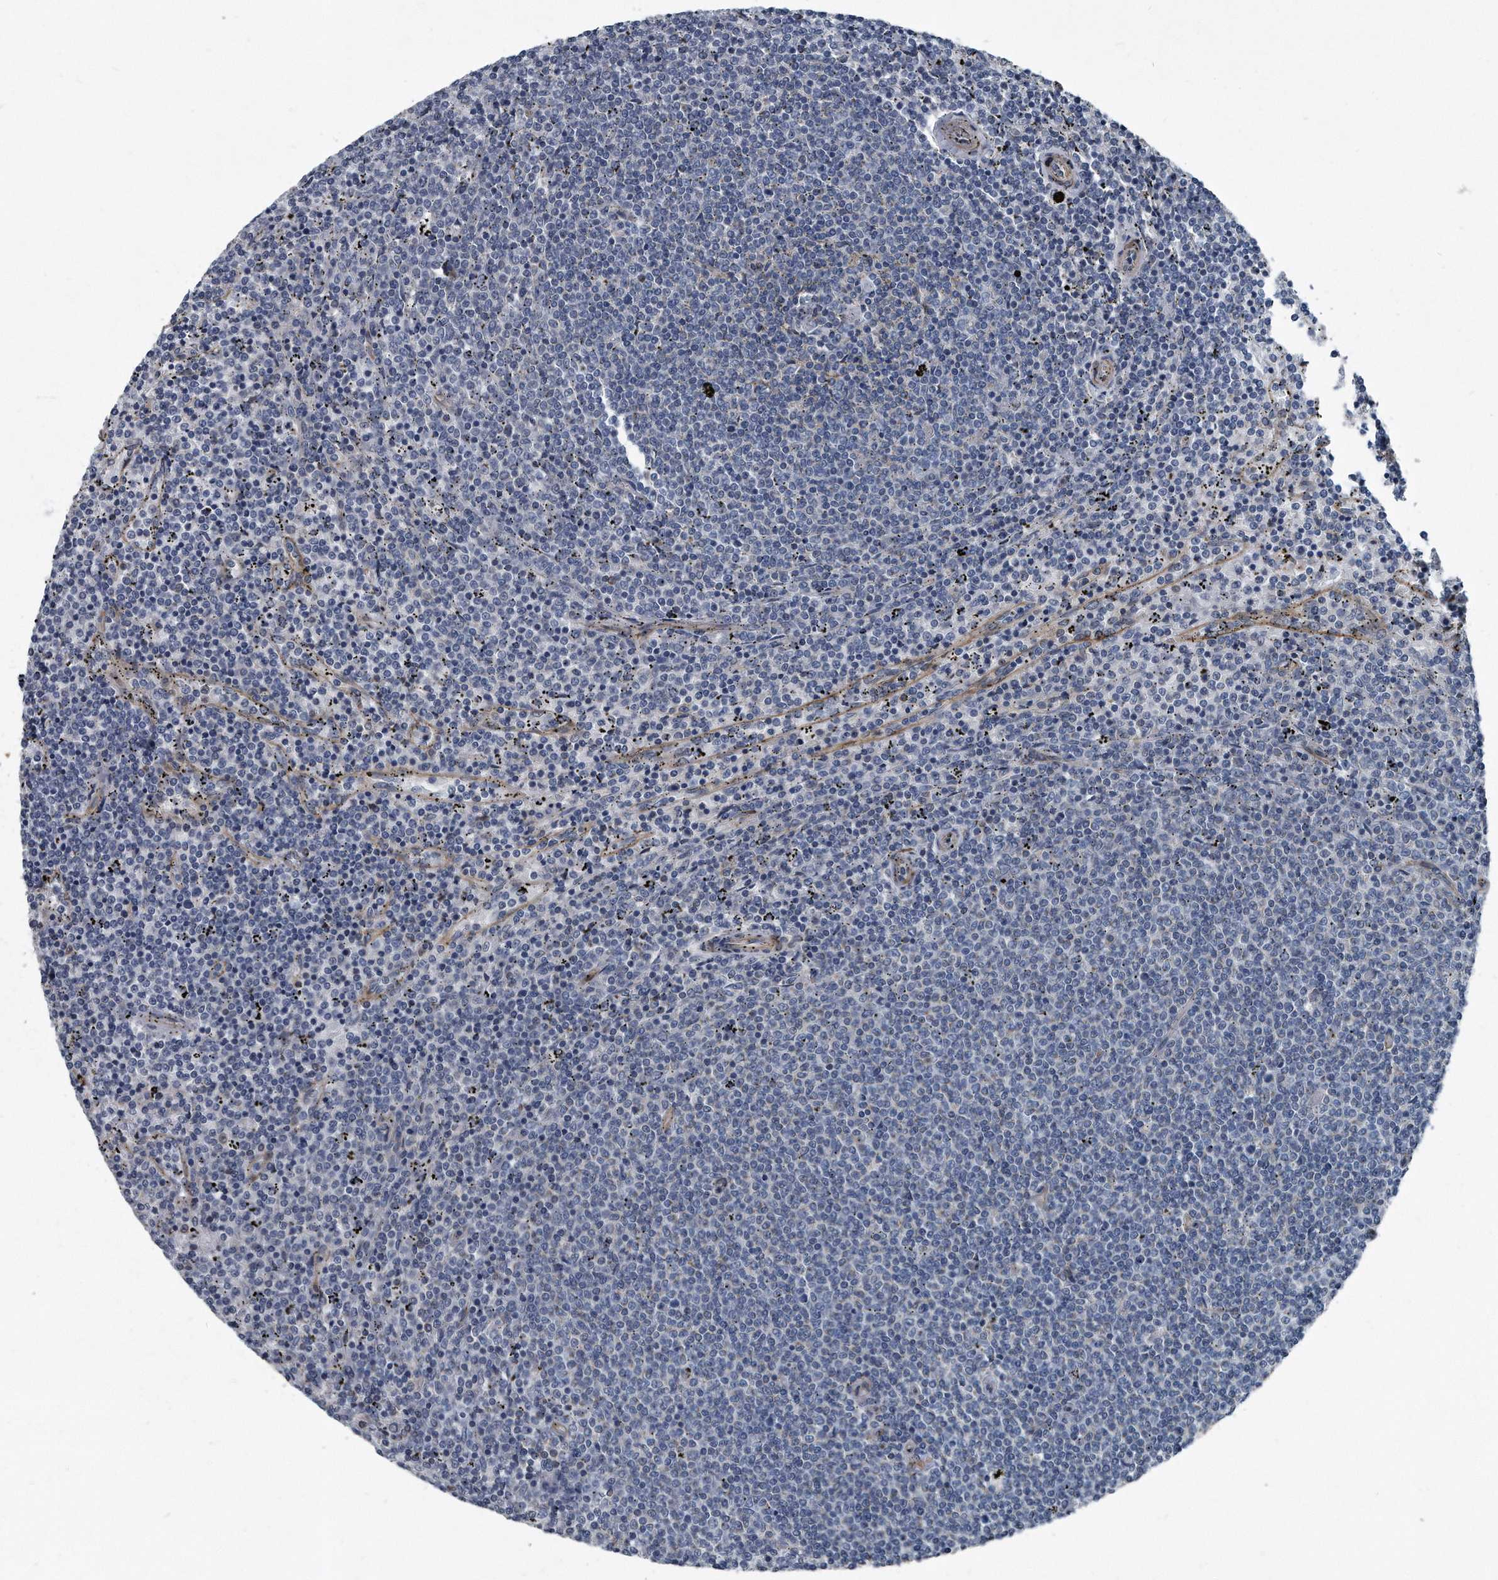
{"staining": {"intensity": "negative", "quantity": "none", "location": "none"}, "tissue": "lymphoma", "cell_type": "Tumor cells", "image_type": "cancer", "snomed": [{"axis": "morphology", "description": "Malignant lymphoma, non-Hodgkin's type, Low grade"}, {"axis": "topography", "description": "Spleen"}], "caption": "This micrograph is of malignant lymphoma, non-Hodgkin's type (low-grade) stained with immunohistochemistry (IHC) to label a protein in brown with the nuclei are counter-stained blue. There is no positivity in tumor cells. Nuclei are stained in blue.", "gene": "PLEC", "patient": {"sex": "female", "age": 50}}